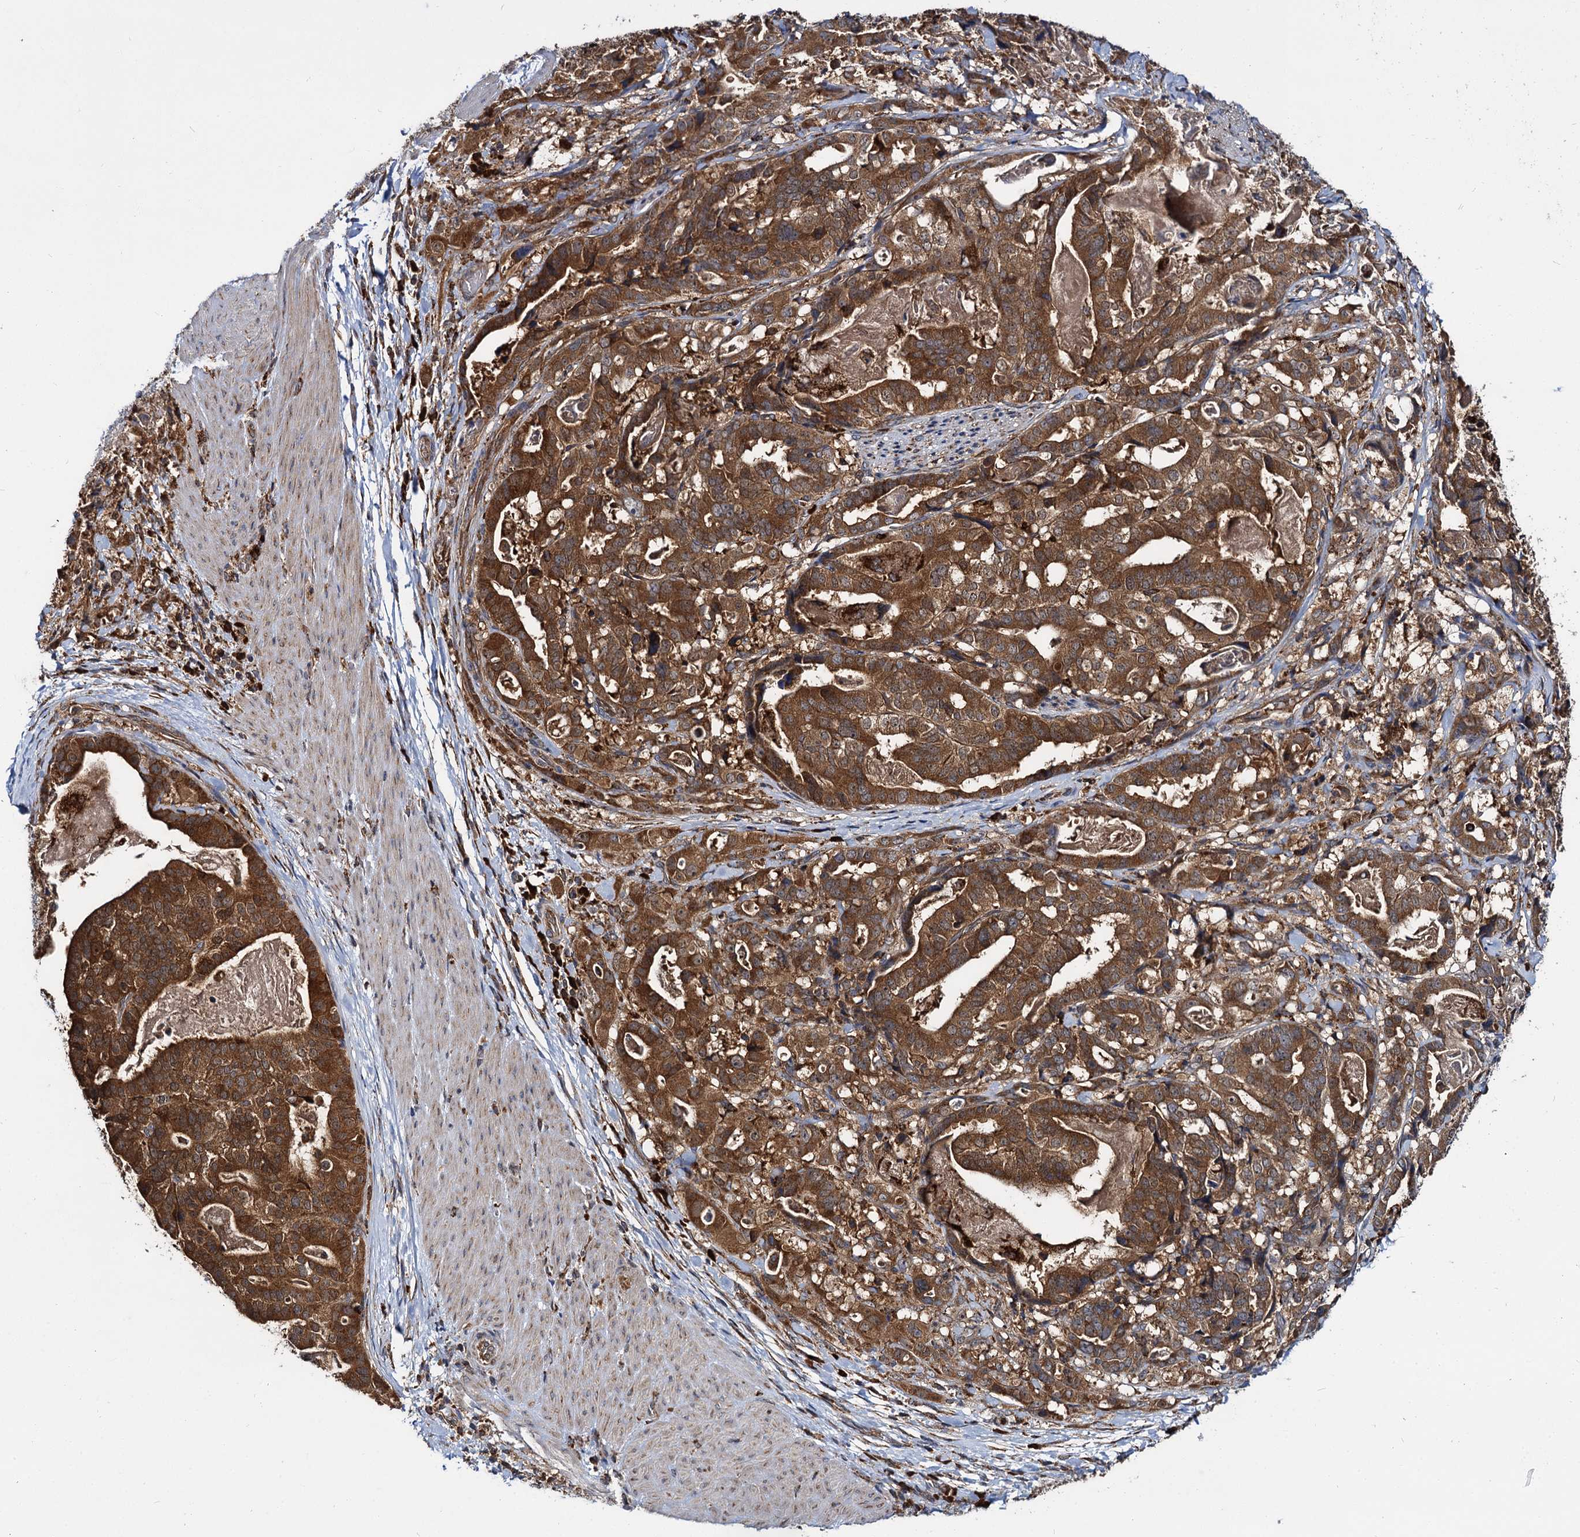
{"staining": {"intensity": "strong", "quantity": ">75%", "location": "cytoplasmic/membranous"}, "tissue": "stomach cancer", "cell_type": "Tumor cells", "image_type": "cancer", "snomed": [{"axis": "morphology", "description": "Adenocarcinoma, NOS"}, {"axis": "topography", "description": "Stomach"}], "caption": "Approximately >75% of tumor cells in stomach cancer demonstrate strong cytoplasmic/membranous protein expression as visualized by brown immunohistochemical staining.", "gene": "UFM1", "patient": {"sex": "male", "age": 48}}